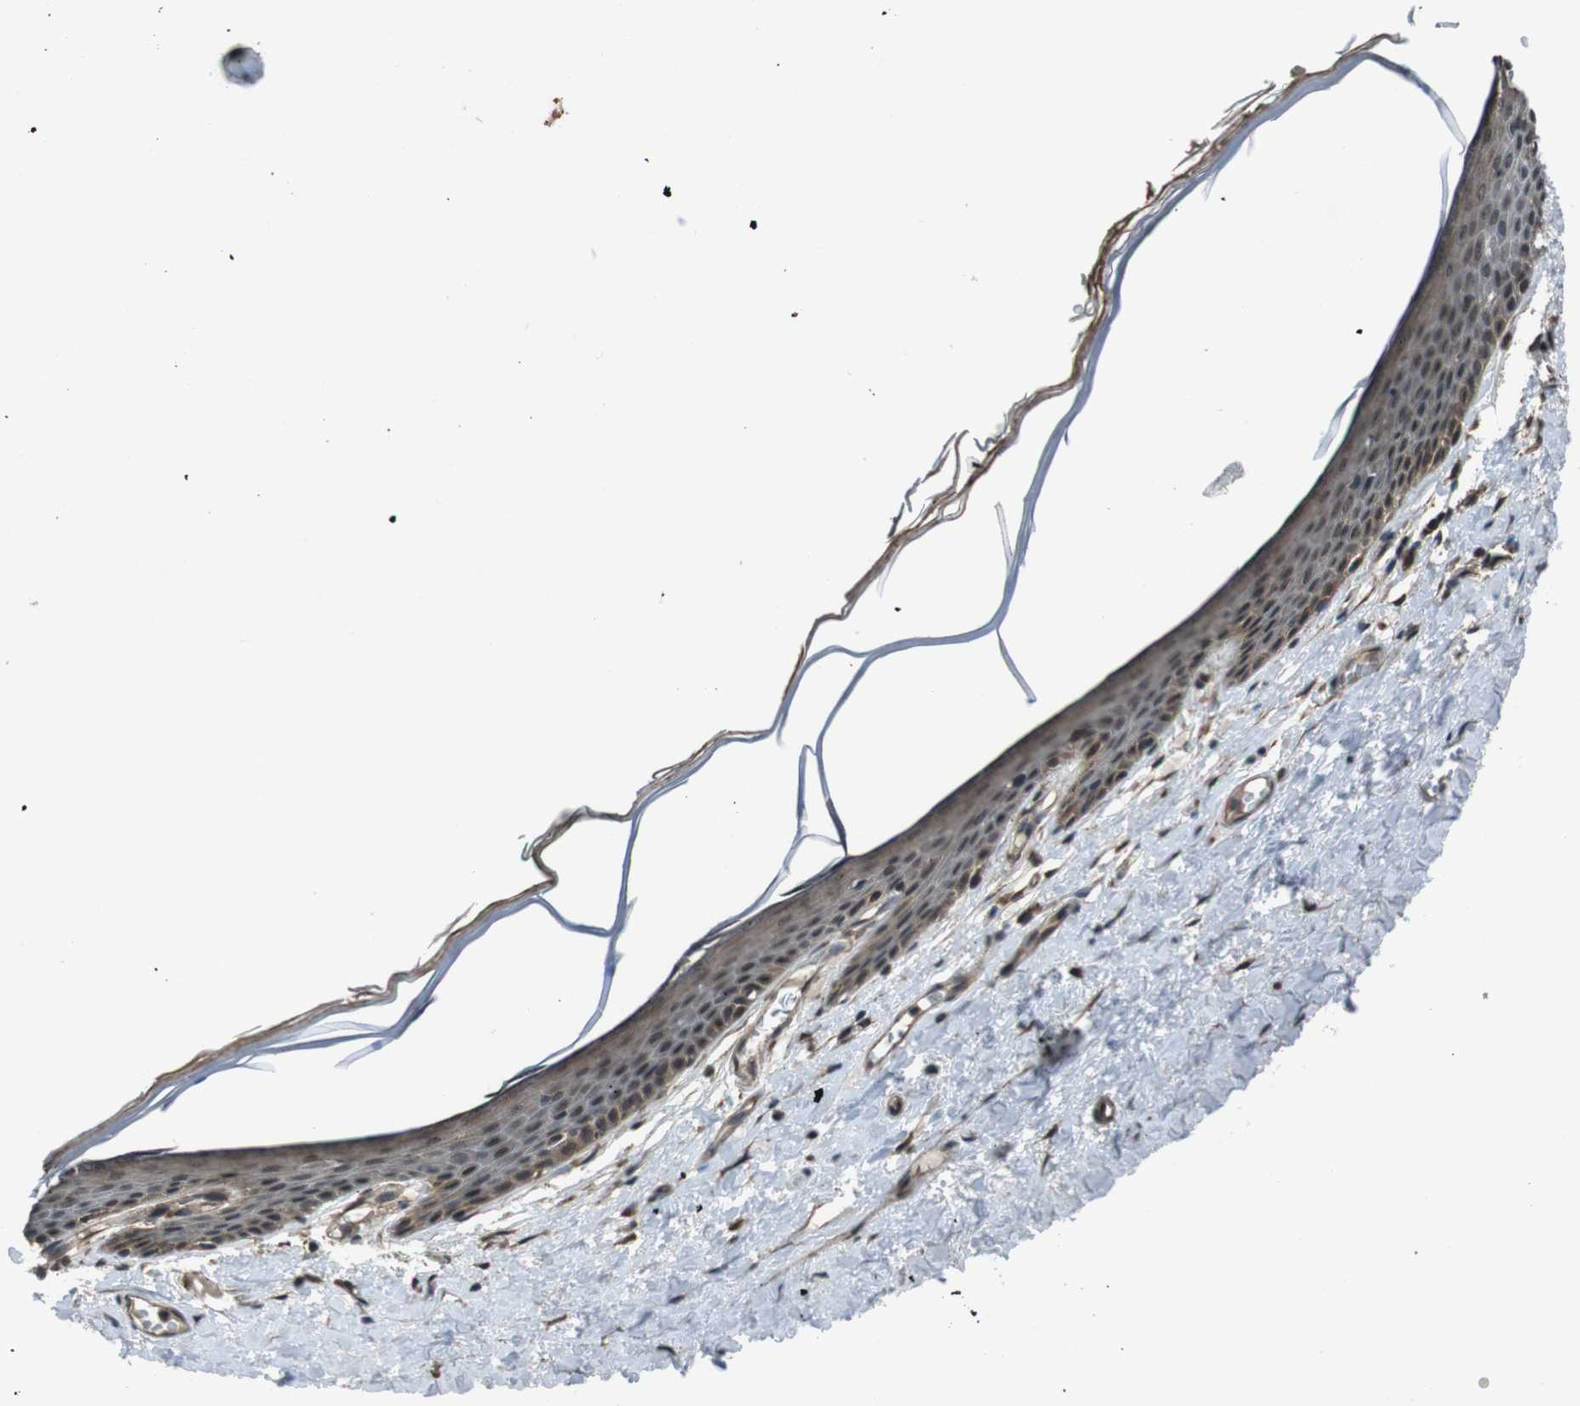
{"staining": {"intensity": "moderate", "quantity": ">75%", "location": "cytoplasmic/membranous,nuclear"}, "tissue": "skin", "cell_type": "Epidermal cells", "image_type": "normal", "snomed": [{"axis": "morphology", "description": "Normal tissue, NOS"}, {"axis": "topography", "description": "Vulva"}], "caption": "Benign skin demonstrates moderate cytoplasmic/membranous,nuclear expression in approximately >75% of epidermal cells.", "gene": "SOCS1", "patient": {"sex": "female", "age": 54}}